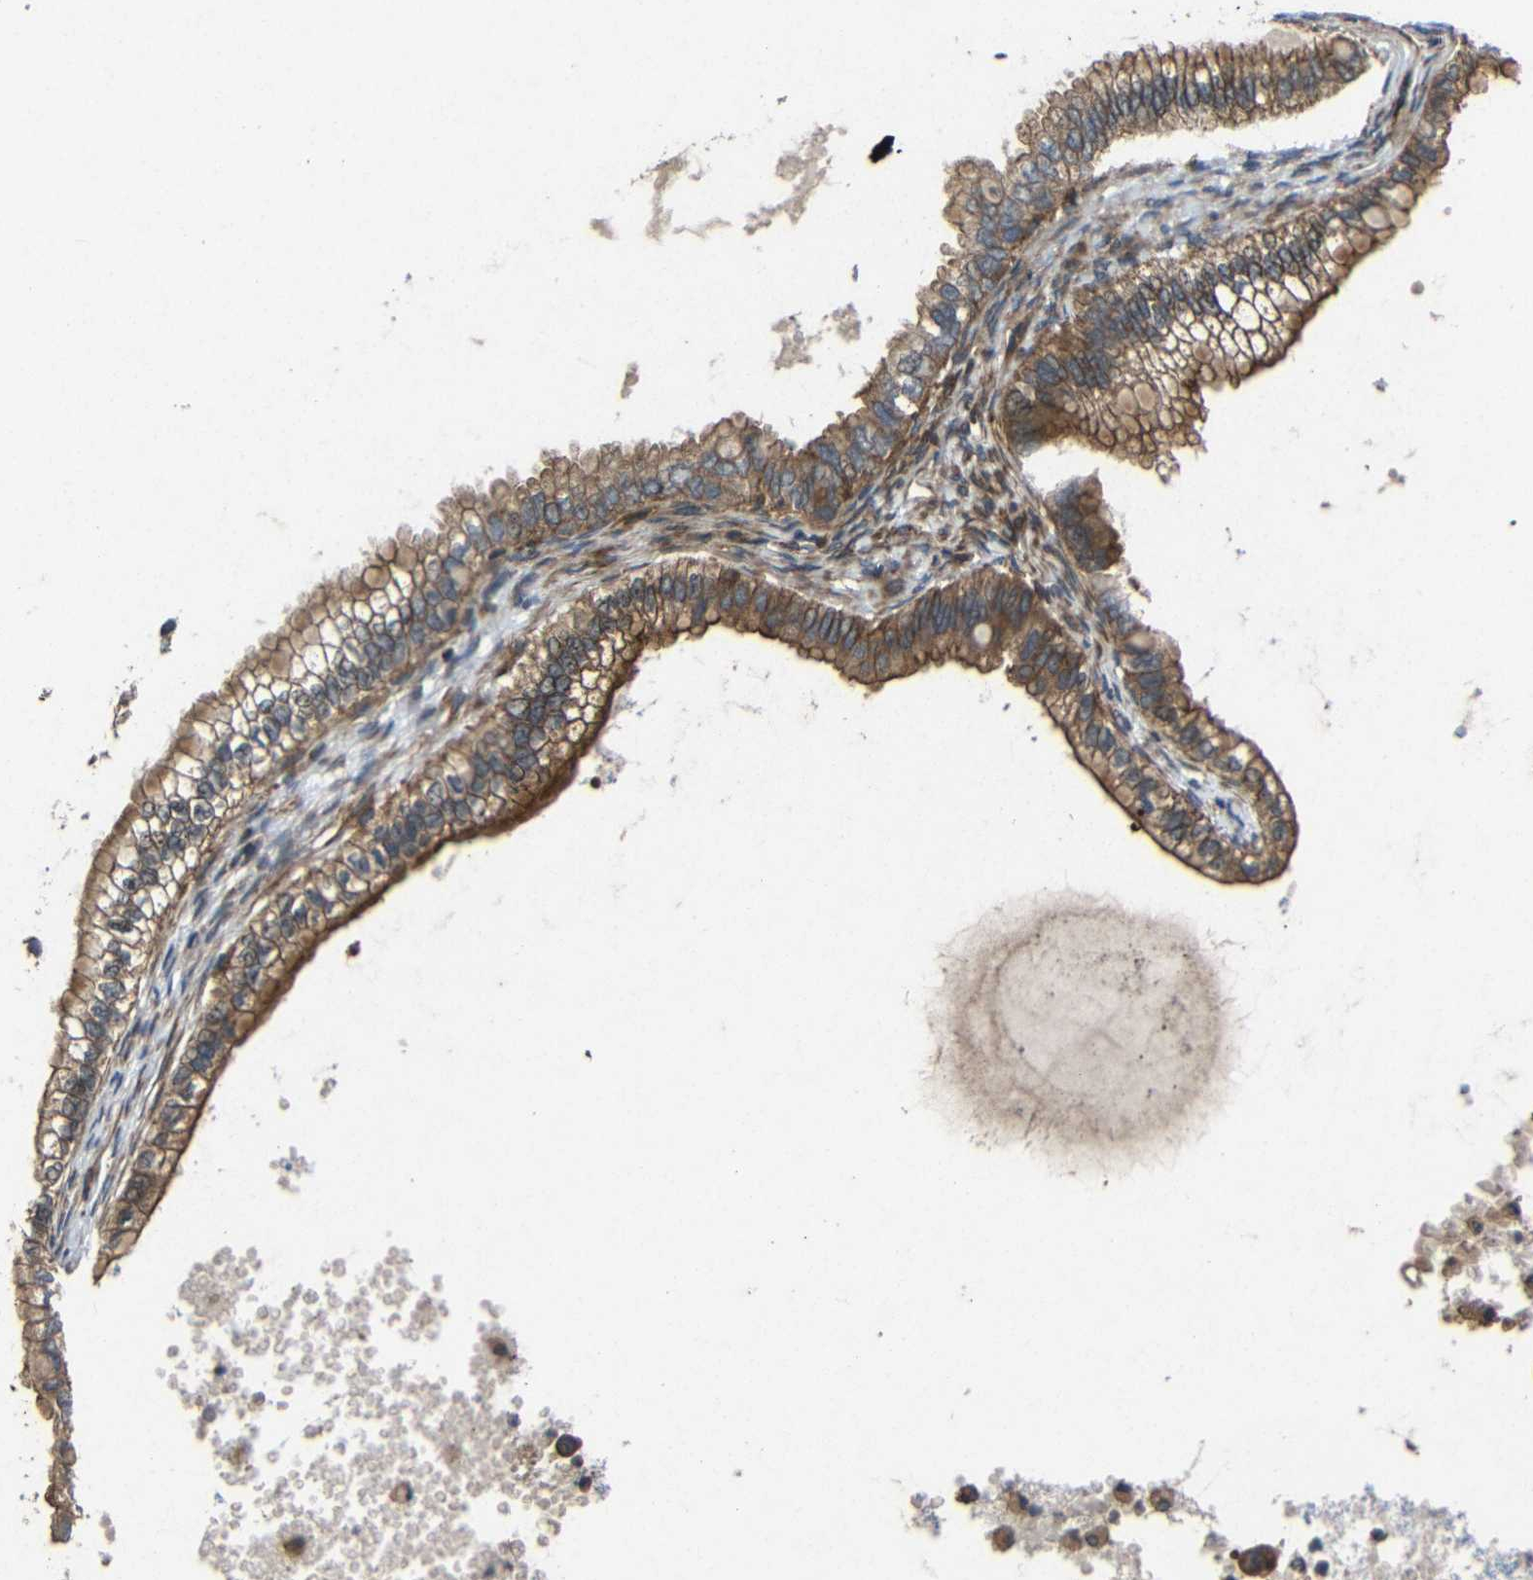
{"staining": {"intensity": "moderate", "quantity": ">75%", "location": "cytoplasmic/membranous"}, "tissue": "ovarian cancer", "cell_type": "Tumor cells", "image_type": "cancer", "snomed": [{"axis": "morphology", "description": "Cystadenocarcinoma, mucinous, NOS"}, {"axis": "topography", "description": "Ovary"}], "caption": "Moderate cytoplasmic/membranous staining for a protein is seen in about >75% of tumor cells of ovarian mucinous cystadenocarcinoma using immunohistochemistry (IHC).", "gene": "EIF2S1", "patient": {"sex": "female", "age": 80}}